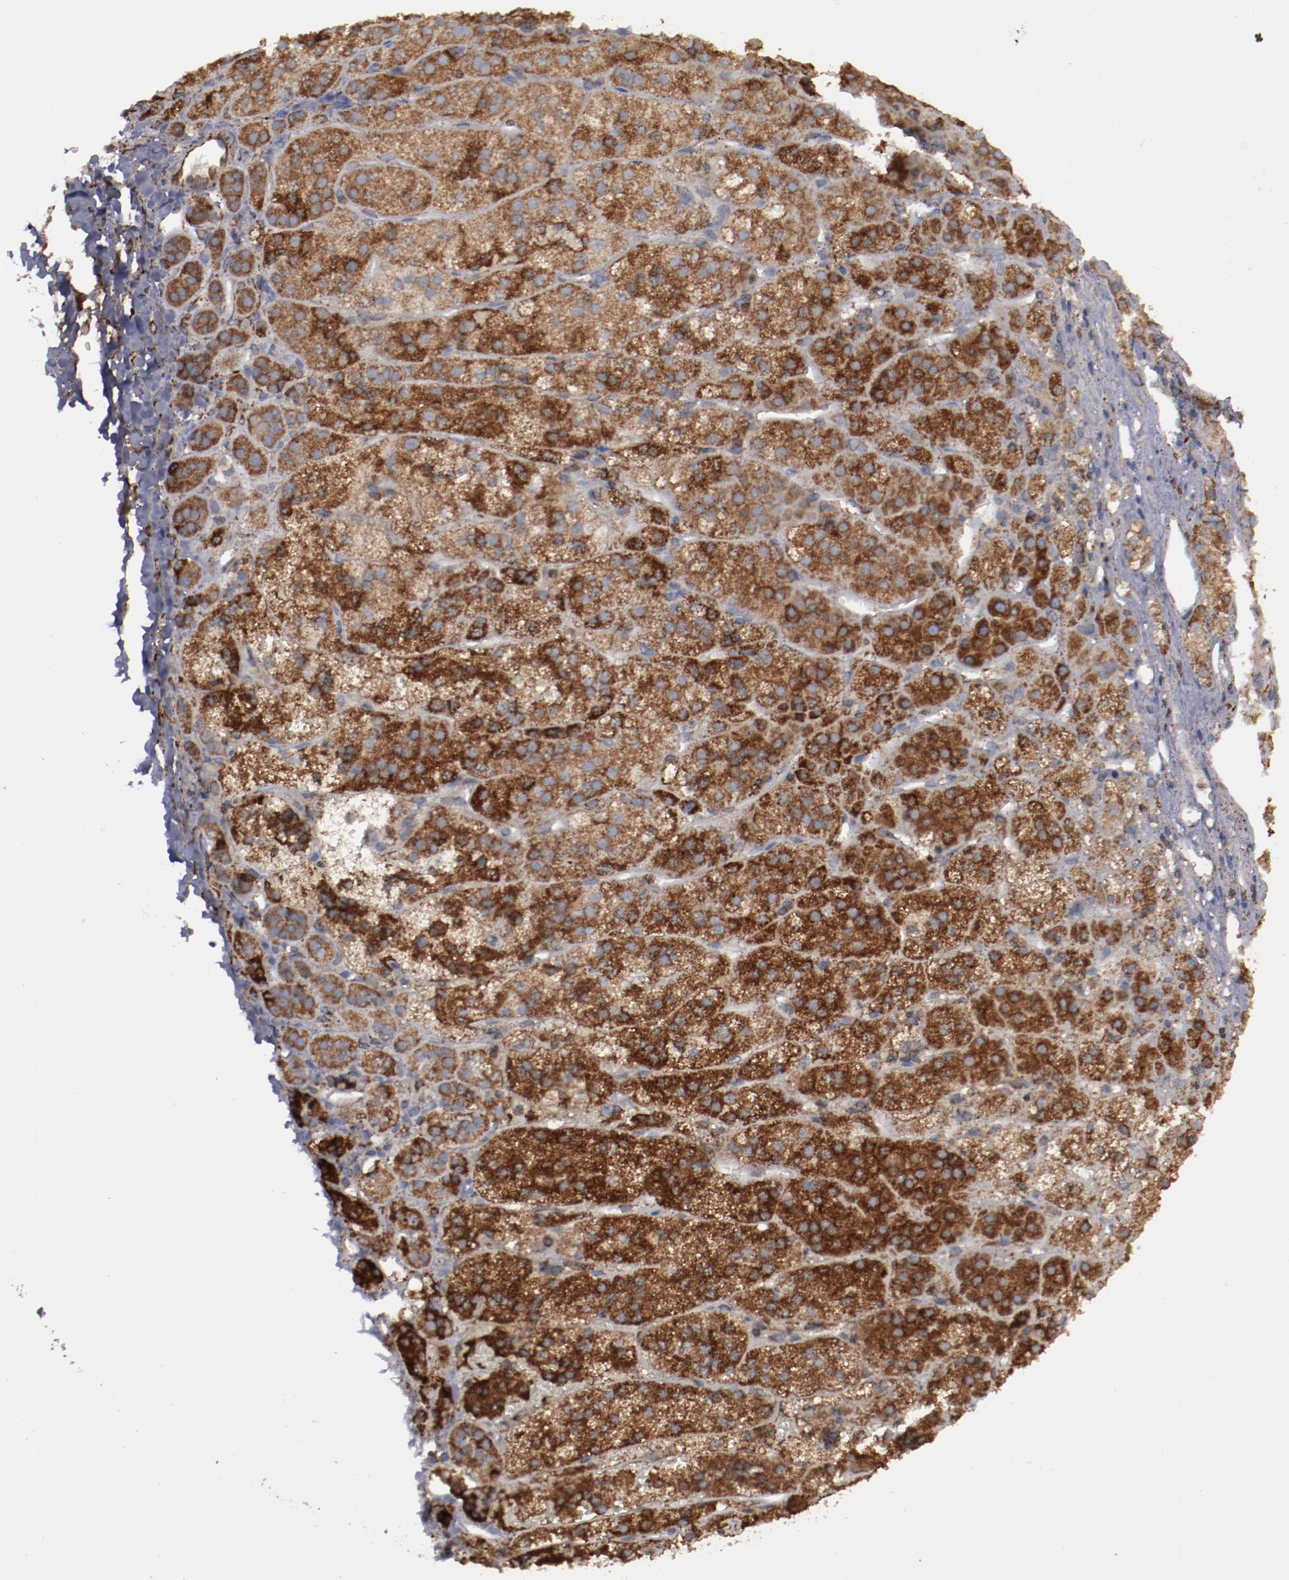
{"staining": {"intensity": "moderate", "quantity": ">75%", "location": "cytoplasmic/membranous"}, "tissue": "adrenal gland", "cell_type": "Glandular cells", "image_type": "normal", "snomed": [{"axis": "morphology", "description": "Normal tissue, NOS"}, {"axis": "topography", "description": "Adrenal gland"}], "caption": "Adrenal gland stained with DAB (3,3'-diaminobenzidine) immunohistochemistry (IHC) shows medium levels of moderate cytoplasmic/membranous staining in about >75% of glandular cells.", "gene": "ERLIN2", "patient": {"sex": "female", "age": 44}}